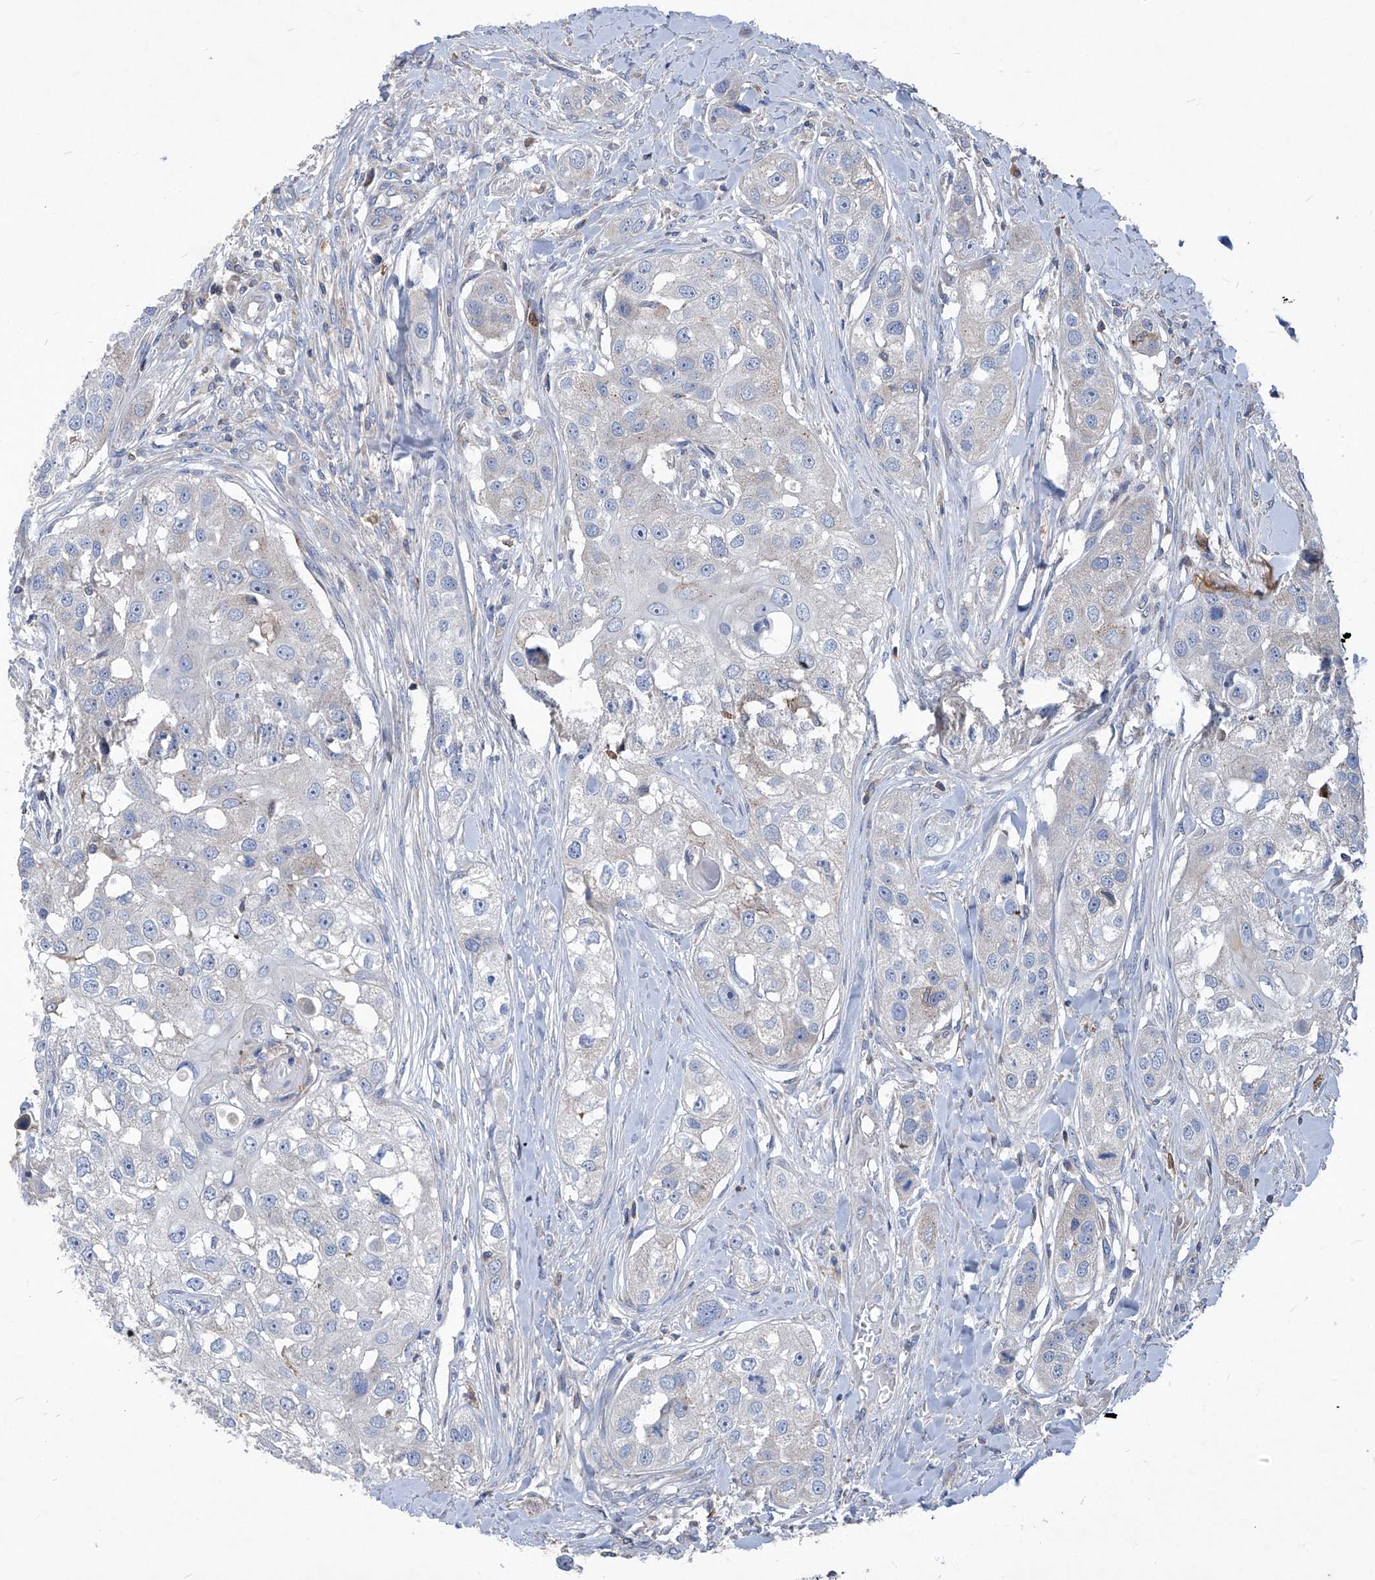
{"staining": {"intensity": "negative", "quantity": "none", "location": "none"}, "tissue": "head and neck cancer", "cell_type": "Tumor cells", "image_type": "cancer", "snomed": [{"axis": "morphology", "description": "Normal tissue, NOS"}, {"axis": "morphology", "description": "Squamous cell carcinoma, NOS"}, {"axis": "topography", "description": "Skeletal muscle"}, {"axis": "topography", "description": "Head-Neck"}], "caption": "This histopathology image is of head and neck cancer stained with immunohistochemistry (IHC) to label a protein in brown with the nuclei are counter-stained blue. There is no staining in tumor cells.", "gene": "EPHA8", "patient": {"sex": "male", "age": 51}}